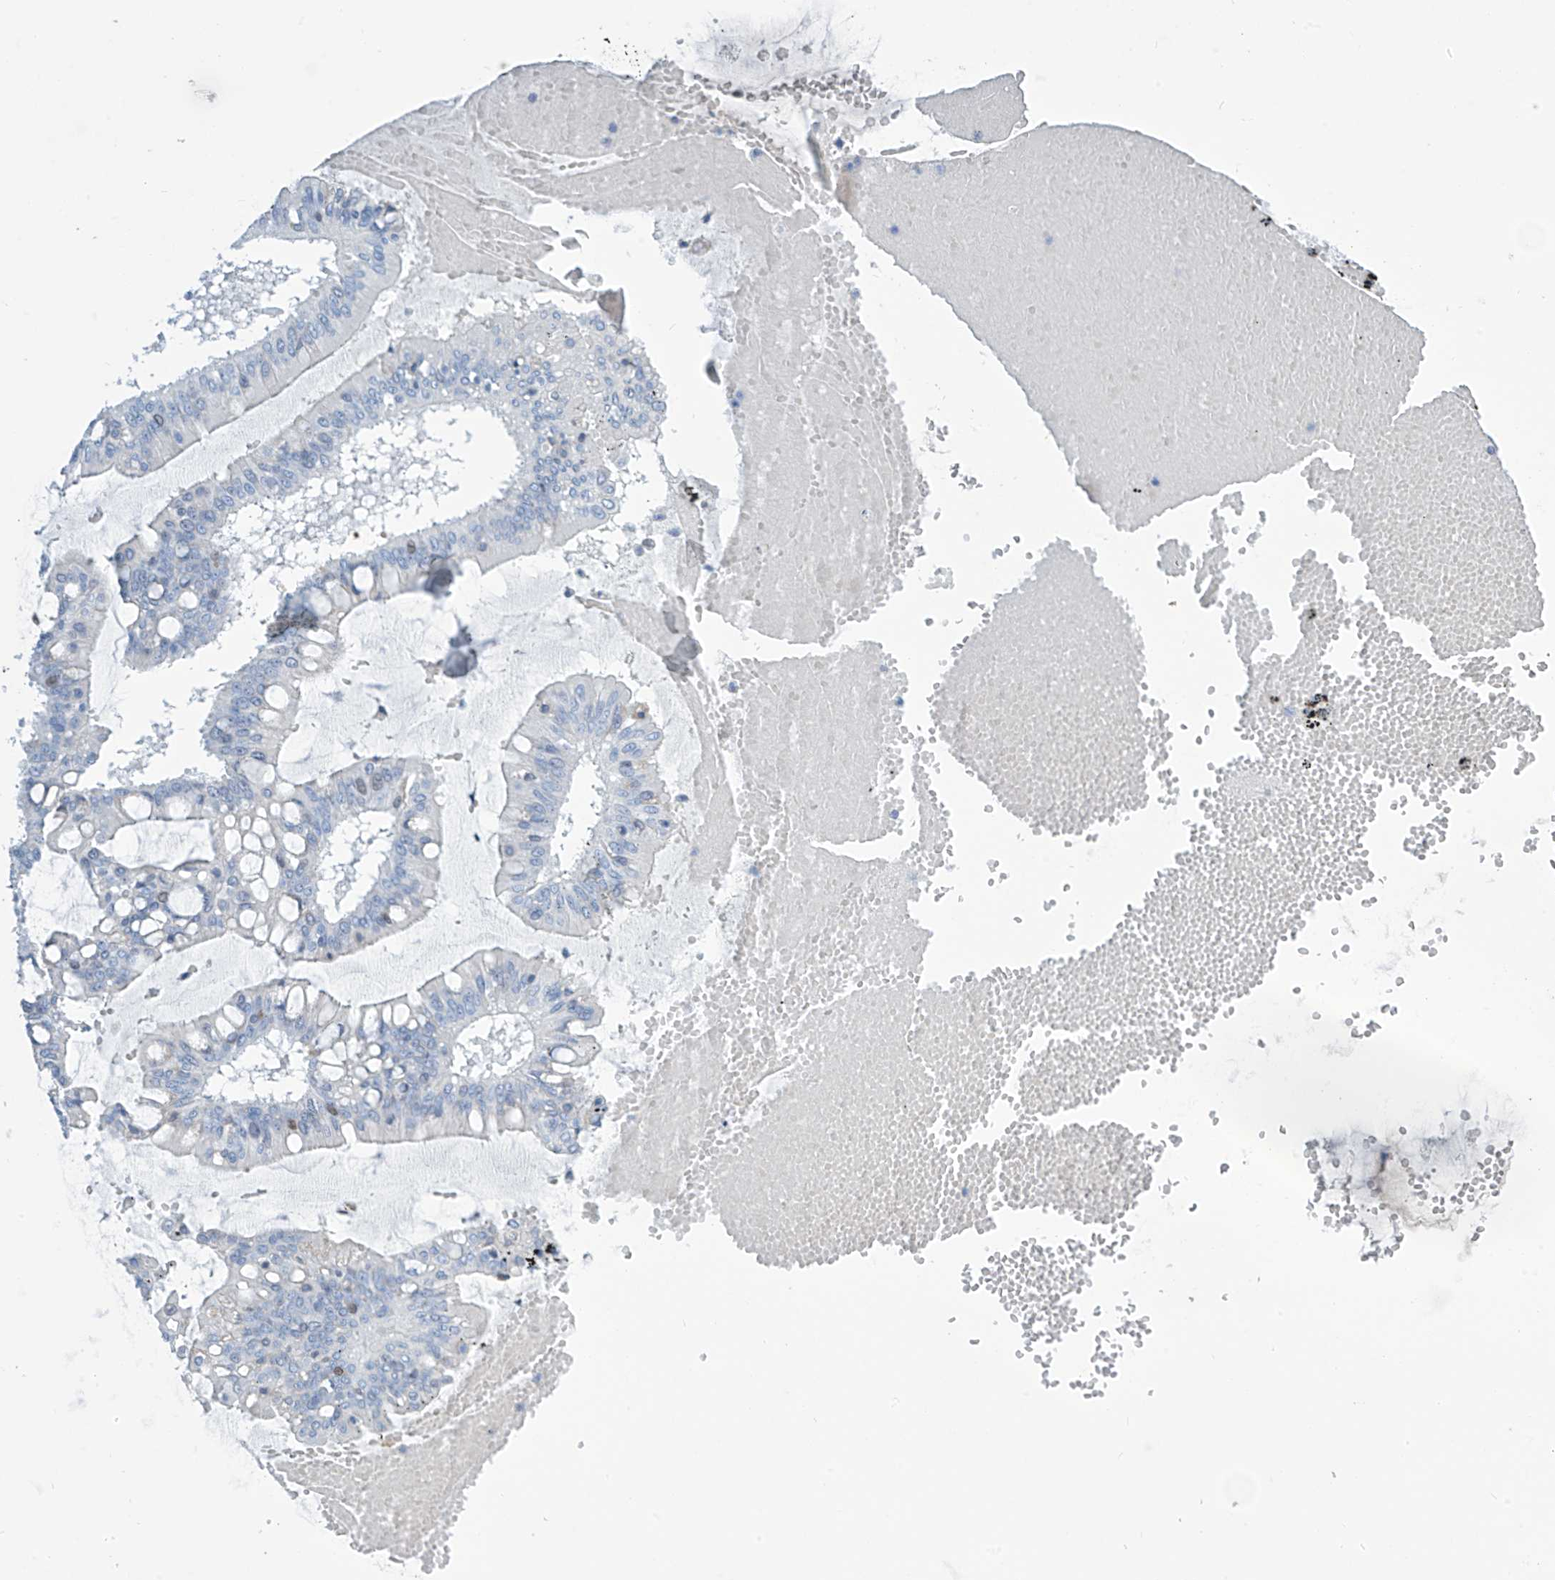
{"staining": {"intensity": "weak", "quantity": "<25%", "location": "nuclear"}, "tissue": "ovarian cancer", "cell_type": "Tumor cells", "image_type": "cancer", "snomed": [{"axis": "morphology", "description": "Cystadenocarcinoma, mucinous, NOS"}, {"axis": "topography", "description": "Ovary"}], "caption": "Immunohistochemical staining of human ovarian cancer (mucinous cystadenocarcinoma) shows no significant expression in tumor cells.", "gene": "SGO2", "patient": {"sex": "female", "age": 73}}